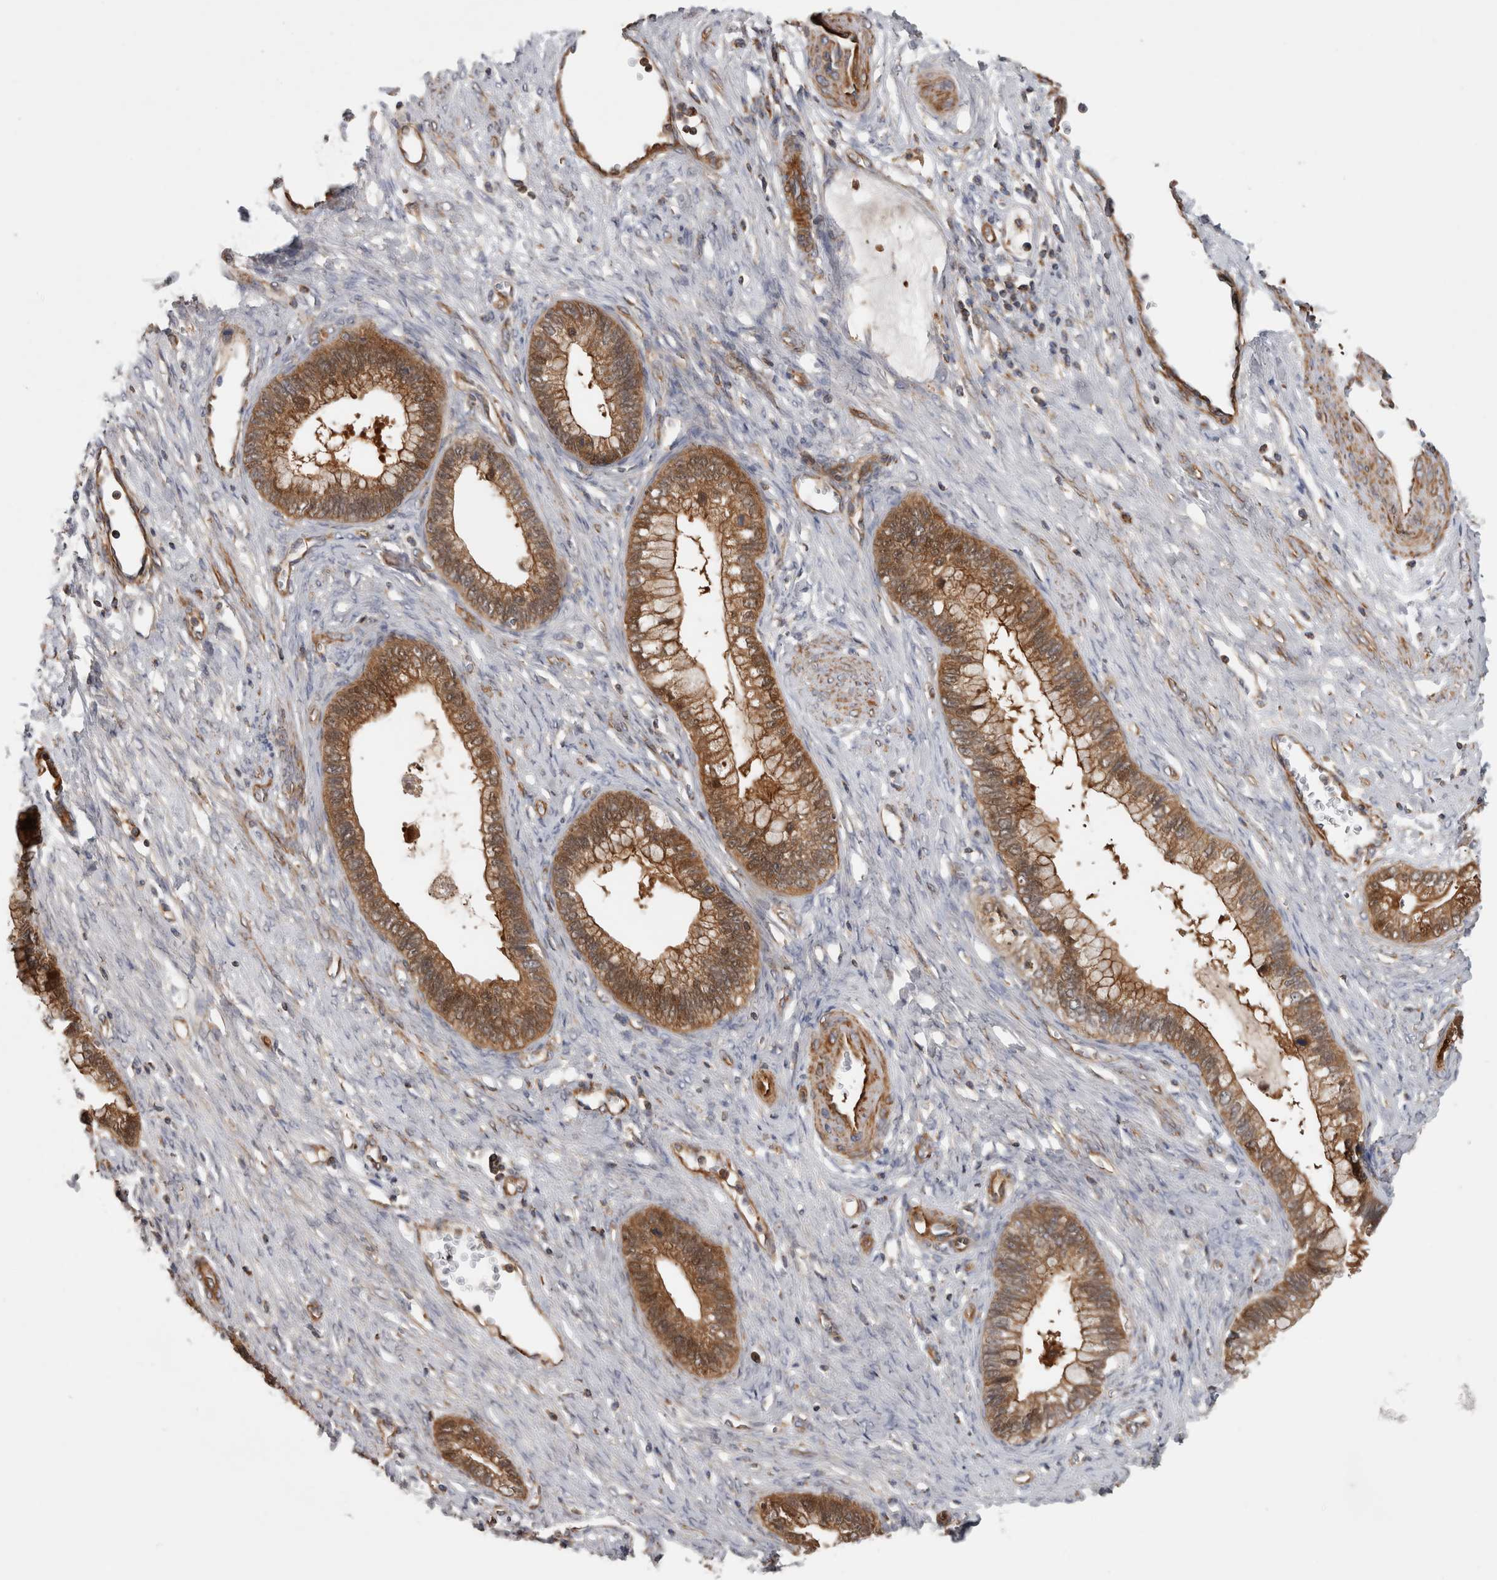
{"staining": {"intensity": "moderate", "quantity": ">75%", "location": "cytoplasmic/membranous"}, "tissue": "cervical cancer", "cell_type": "Tumor cells", "image_type": "cancer", "snomed": [{"axis": "morphology", "description": "Adenocarcinoma, NOS"}, {"axis": "topography", "description": "Cervix"}], "caption": "DAB (3,3'-diaminobenzidine) immunohistochemical staining of human cervical adenocarcinoma displays moderate cytoplasmic/membranous protein positivity in about >75% of tumor cells.", "gene": "SFXN2", "patient": {"sex": "female", "age": 44}}